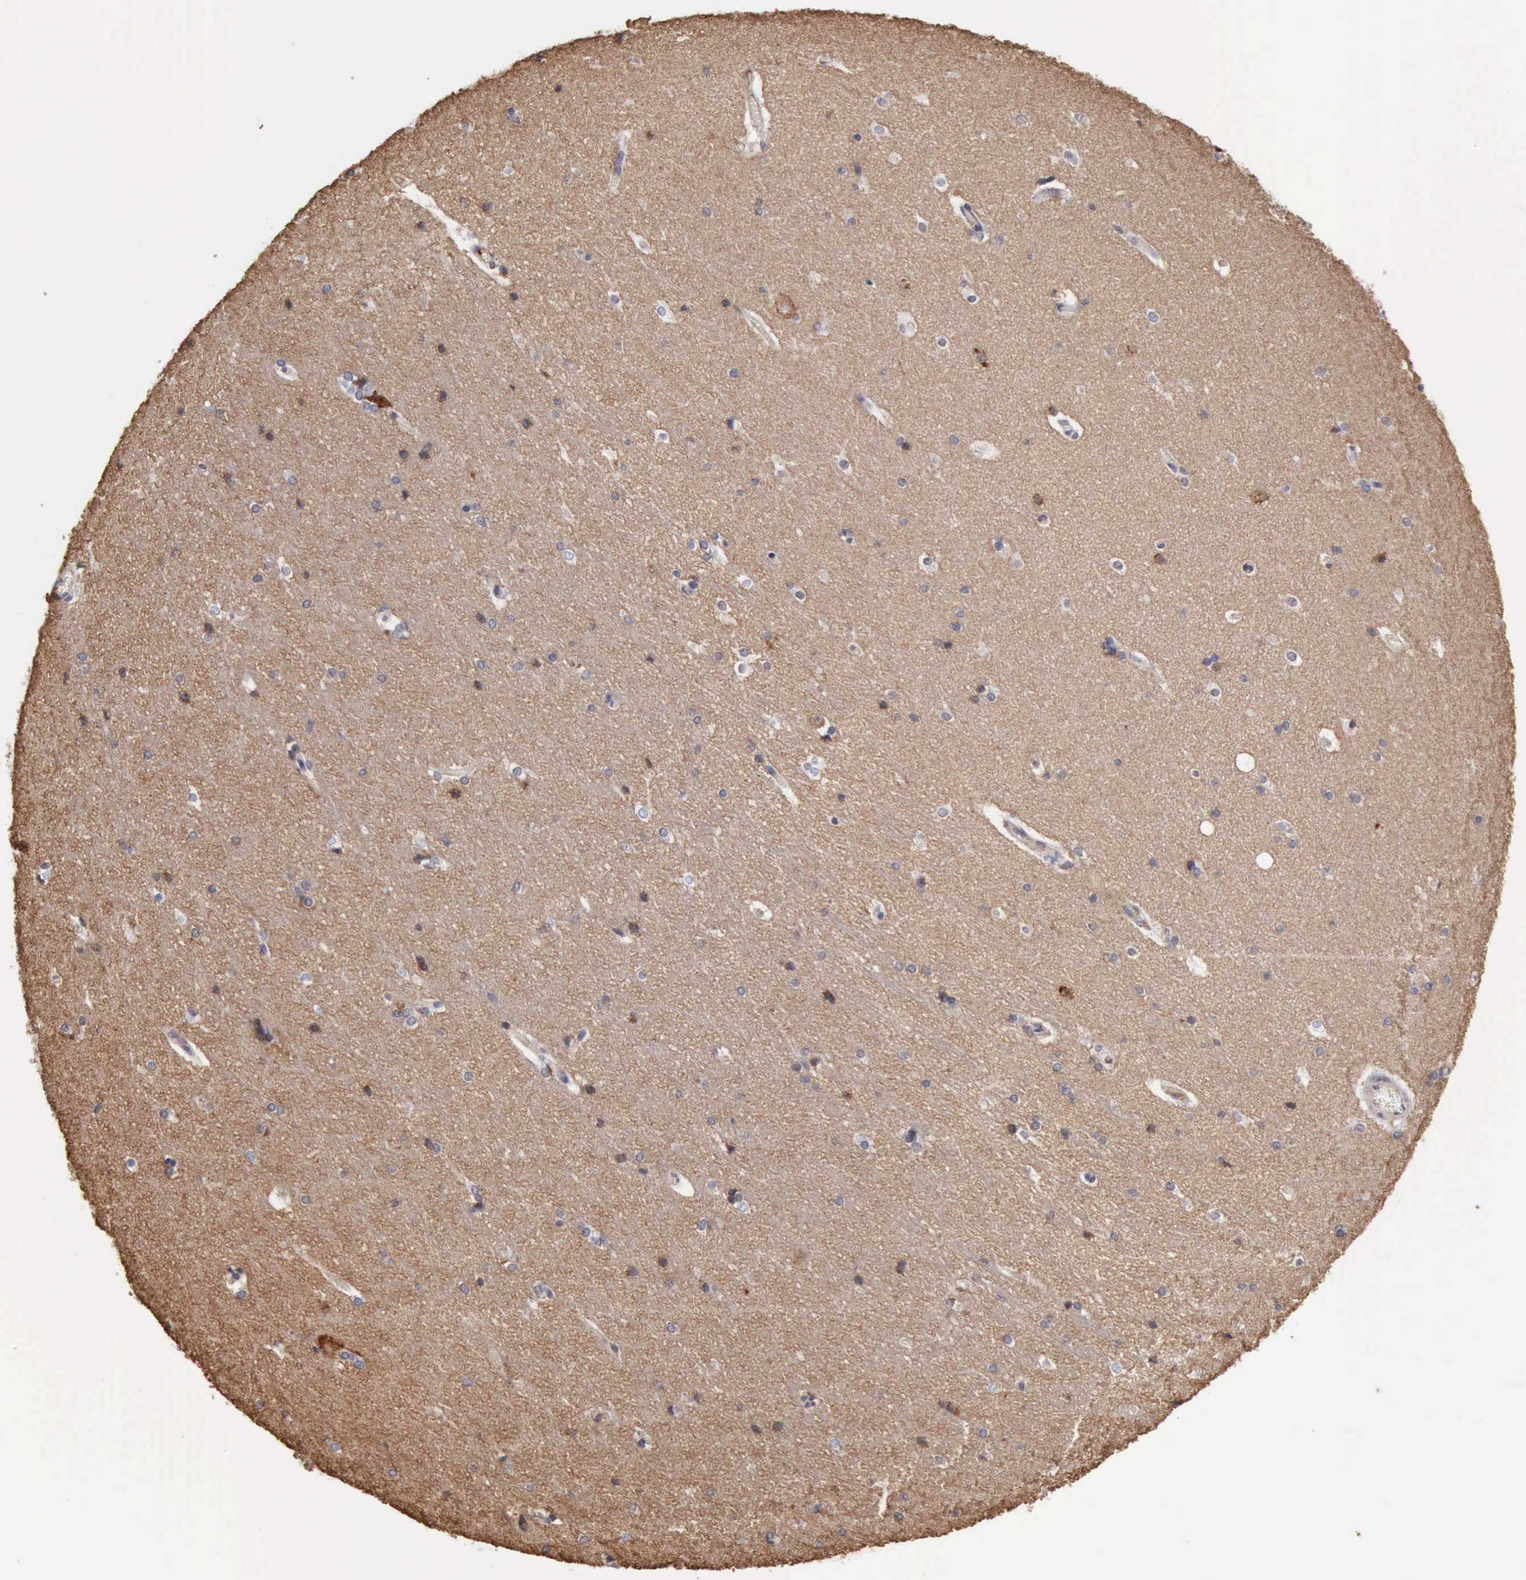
{"staining": {"intensity": "negative", "quantity": "none", "location": "none"}, "tissue": "hippocampus", "cell_type": "Glial cells", "image_type": "normal", "snomed": [{"axis": "morphology", "description": "Normal tissue, NOS"}, {"axis": "topography", "description": "Hippocampus"}], "caption": "The immunohistochemistry histopathology image has no significant positivity in glial cells of hippocampus.", "gene": "GPR101", "patient": {"sex": "female", "age": 19}}